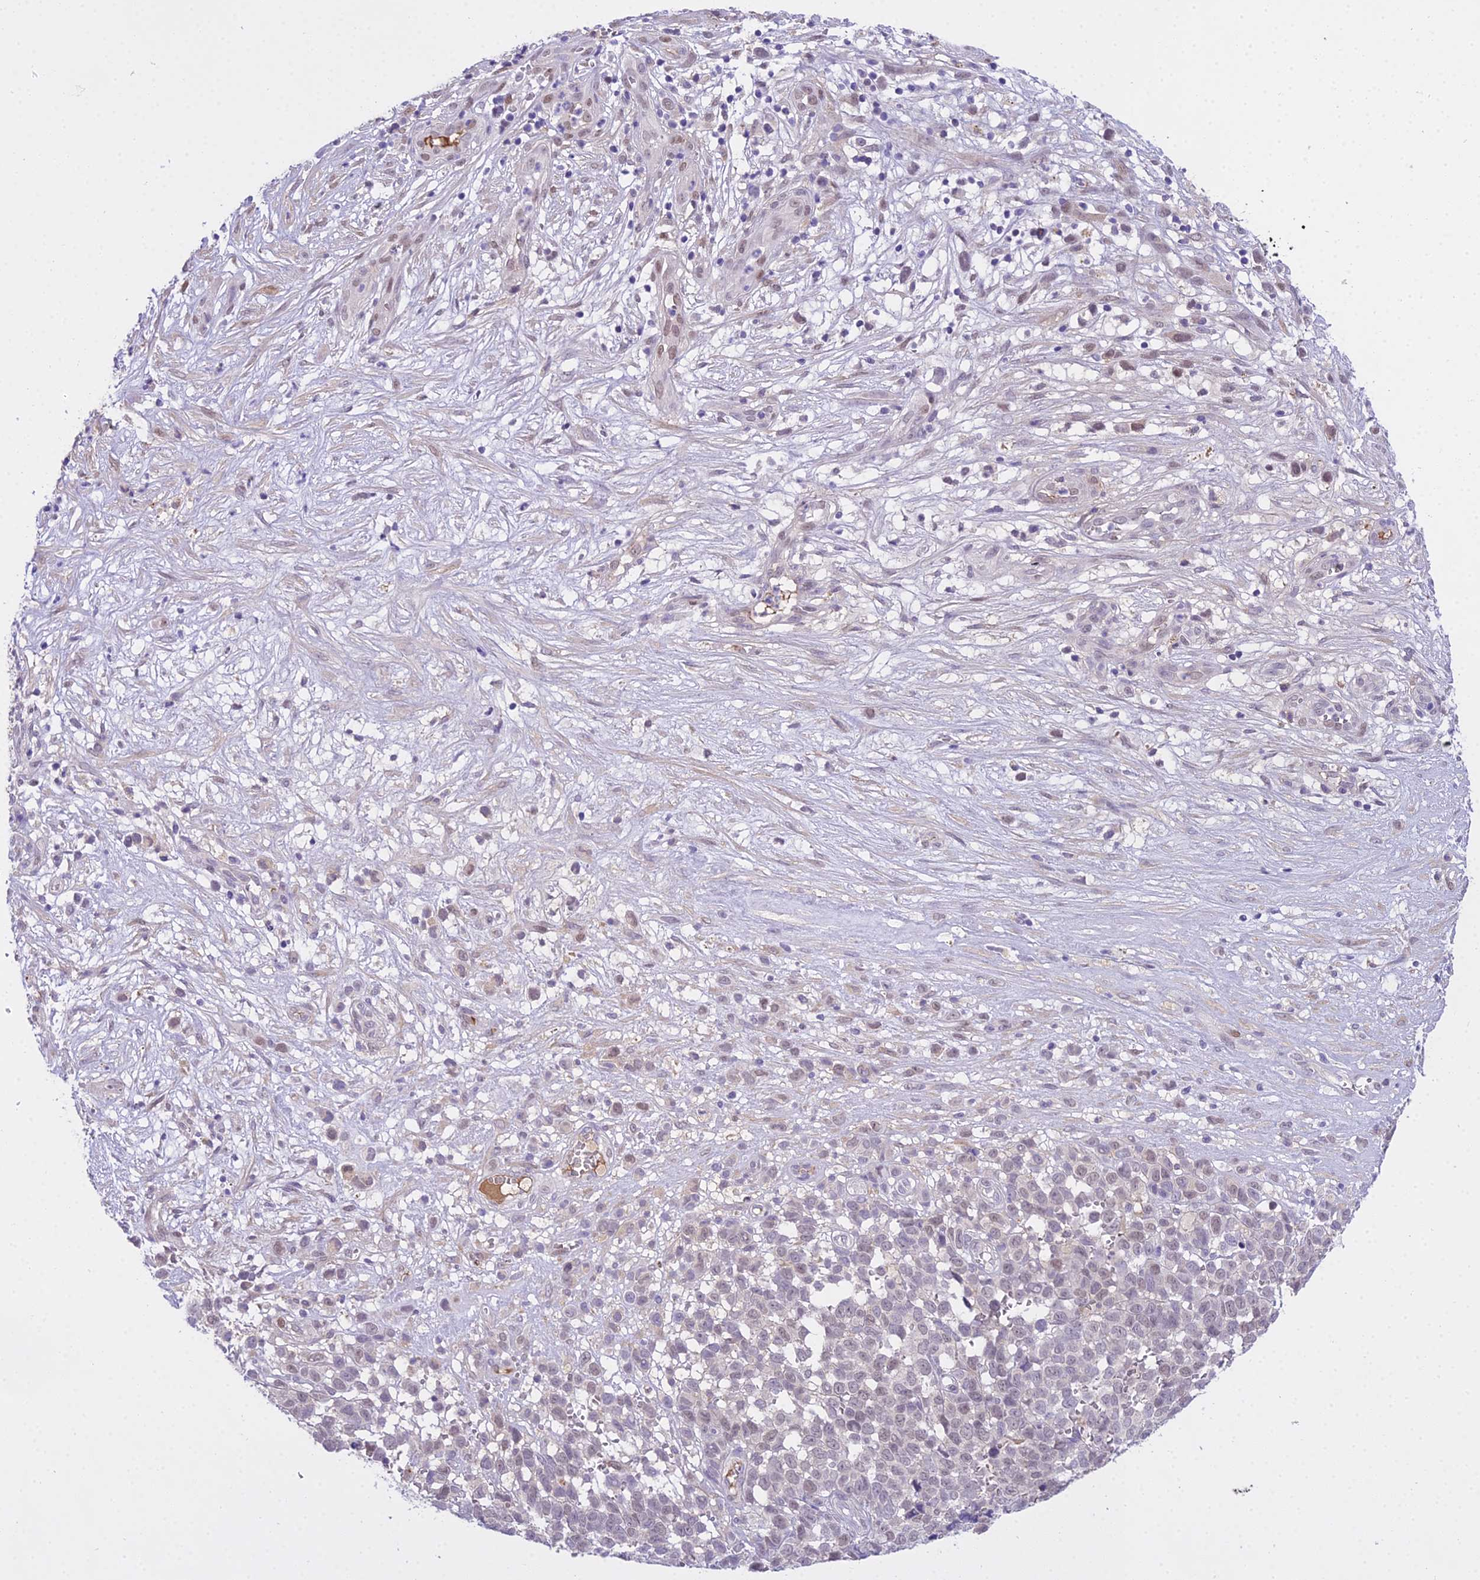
{"staining": {"intensity": "weak", "quantity": "25%-75%", "location": "nuclear"}, "tissue": "melanoma", "cell_type": "Tumor cells", "image_type": "cancer", "snomed": [{"axis": "morphology", "description": "Malignant melanoma, NOS"}, {"axis": "topography", "description": "Nose, NOS"}], "caption": "IHC micrograph of neoplastic tissue: human malignant melanoma stained using immunohistochemistry (IHC) demonstrates low levels of weak protein expression localized specifically in the nuclear of tumor cells, appearing as a nuclear brown color.", "gene": "MAT2A", "patient": {"sex": "female", "age": 48}}